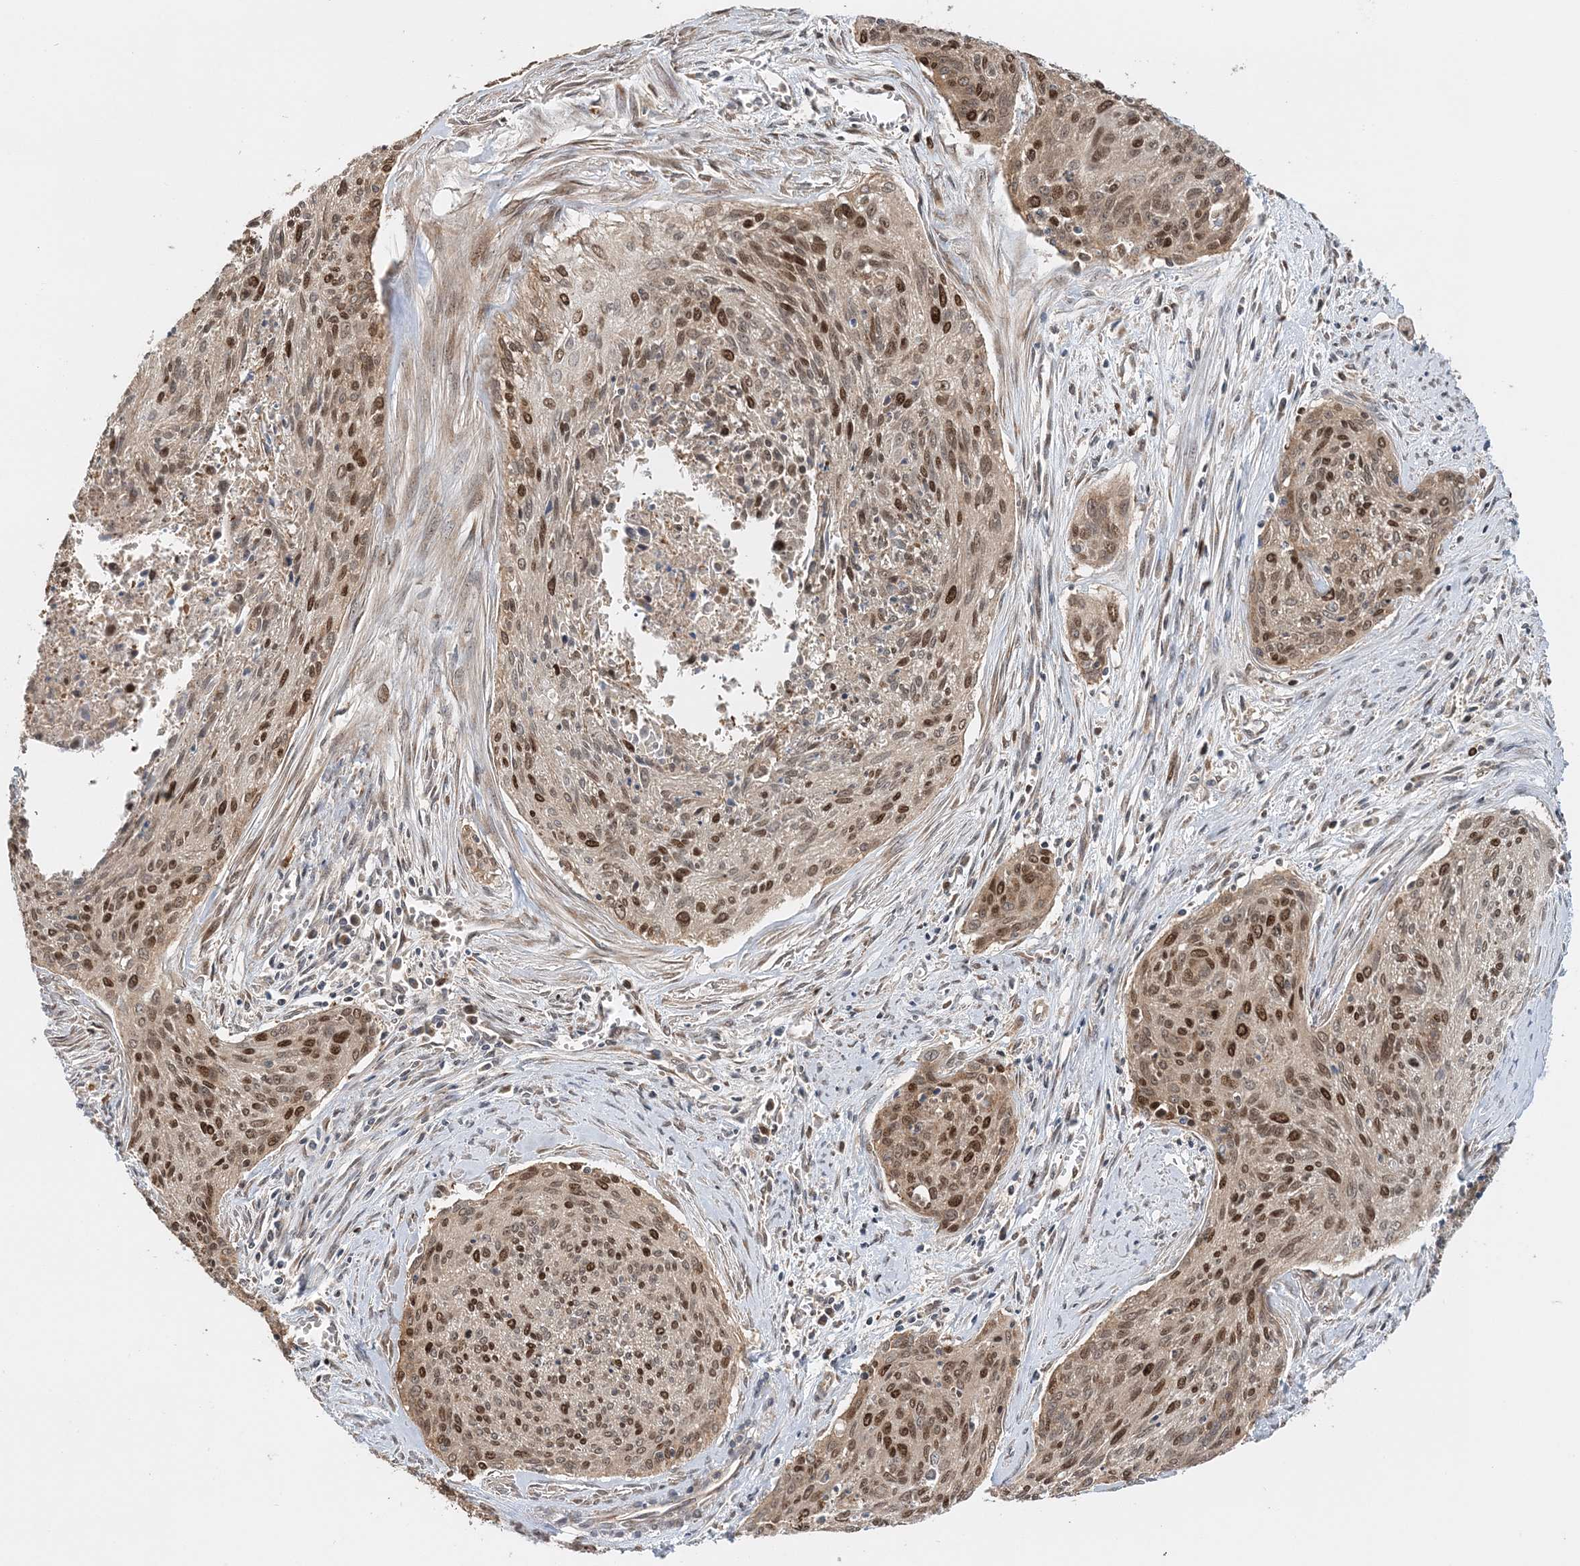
{"staining": {"intensity": "moderate", "quantity": ">75%", "location": "cytoplasmic/membranous,nuclear"}, "tissue": "cervical cancer", "cell_type": "Tumor cells", "image_type": "cancer", "snomed": [{"axis": "morphology", "description": "Squamous cell carcinoma, NOS"}, {"axis": "topography", "description": "Cervix"}], "caption": "Immunohistochemistry image of neoplastic tissue: human cervical squamous cell carcinoma stained using immunohistochemistry (IHC) demonstrates medium levels of moderate protein expression localized specifically in the cytoplasmic/membranous and nuclear of tumor cells, appearing as a cytoplasmic/membranous and nuclear brown color.", "gene": "KIF4A", "patient": {"sex": "female", "age": 55}}